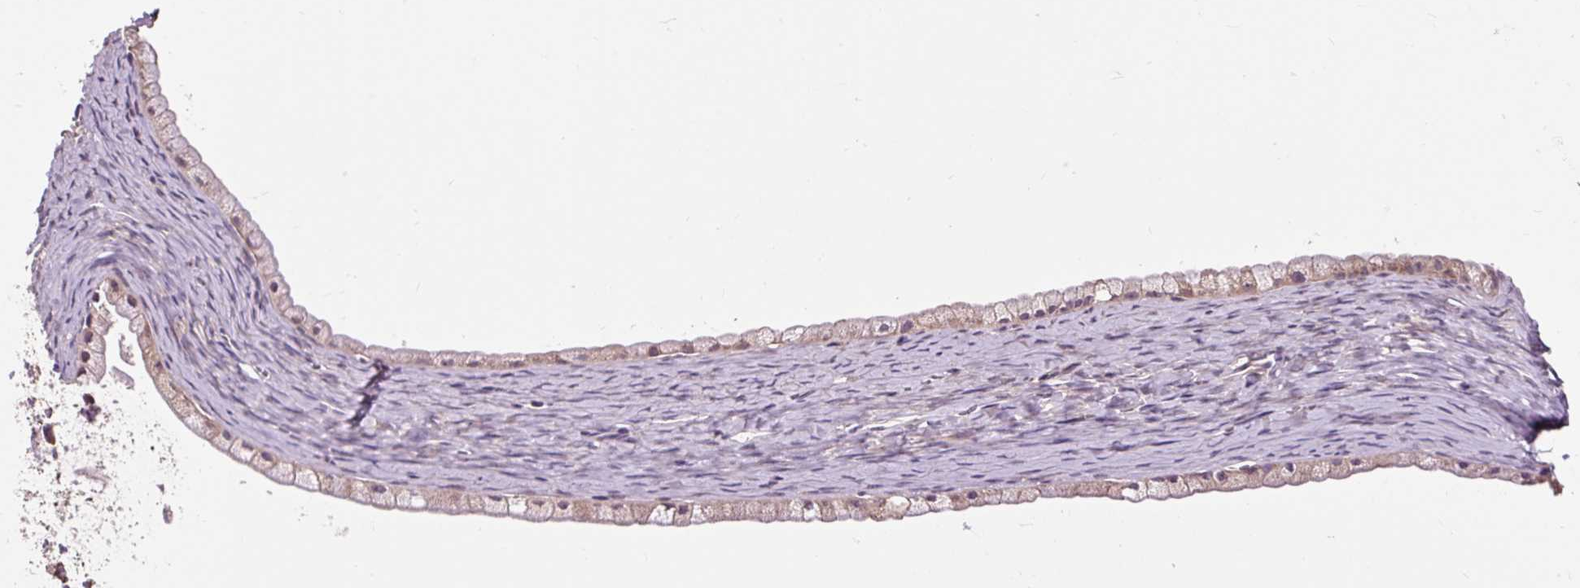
{"staining": {"intensity": "negative", "quantity": "none", "location": "none"}, "tissue": "ovarian cancer", "cell_type": "Tumor cells", "image_type": "cancer", "snomed": [{"axis": "morphology", "description": "Cystadenocarcinoma, mucinous, NOS"}, {"axis": "topography", "description": "Ovary"}], "caption": "Micrograph shows no protein positivity in tumor cells of ovarian mucinous cystadenocarcinoma tissue.", "gene": "PRIMPOL", "patient": {"sex": "female", "age": 61}}